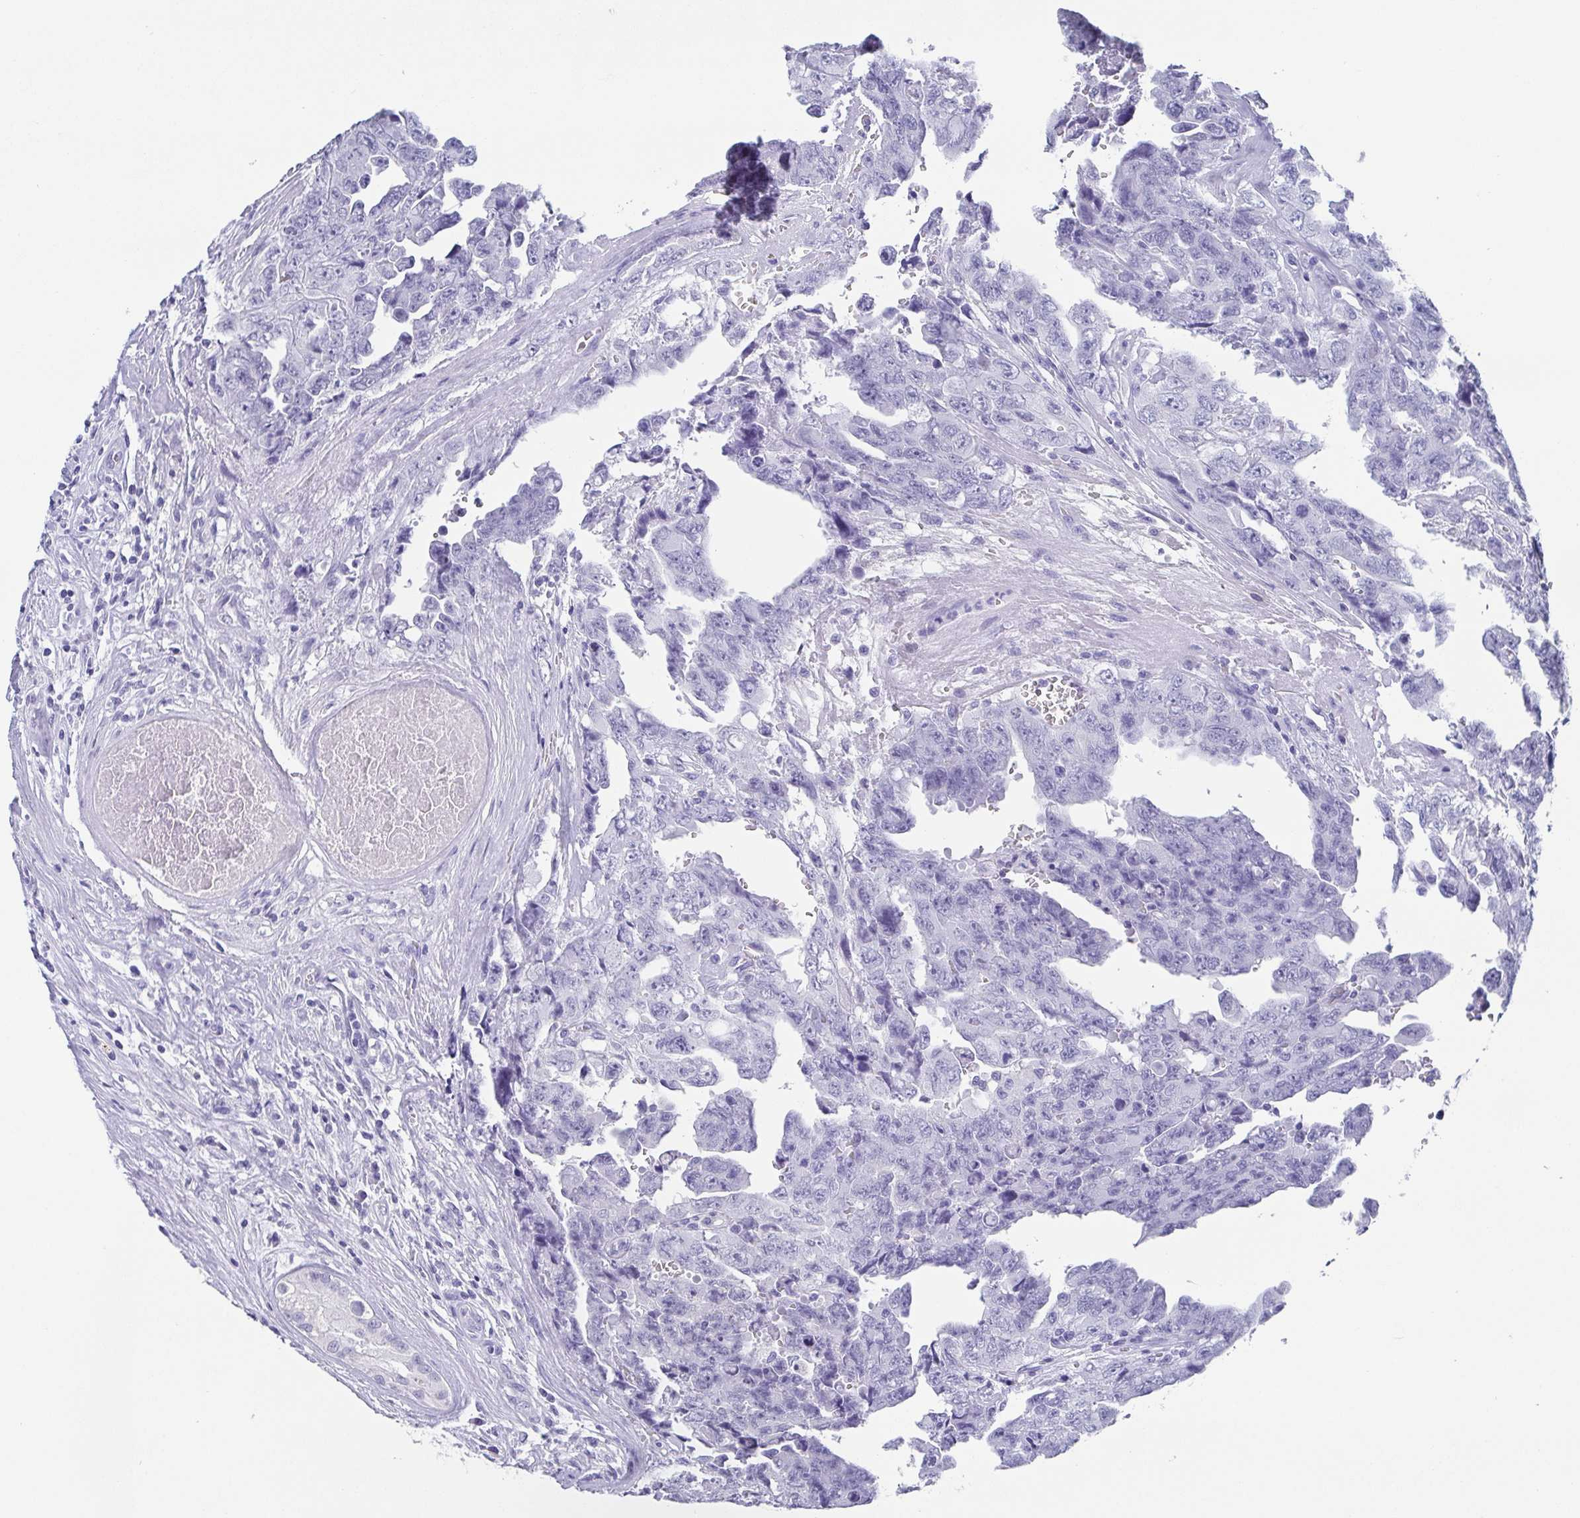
{"staining": {"intensity": "negative", "quantity": "none", "location": "none"}, "tissue": "testis cancer", "cell_type": "Tumor cells", "image_type": "cancer", "snomed": [{"axis": "morphology", "description": "Carcinoma, Embryonal, NOS"}, {"axis": "topography", "description": "Testis"}], "caption": "Tumor cells are negative for protein expression in human embryonal carcinoma (testis).", "gene": "SCGN", "patient": {"sex": "male", "age": 24}}